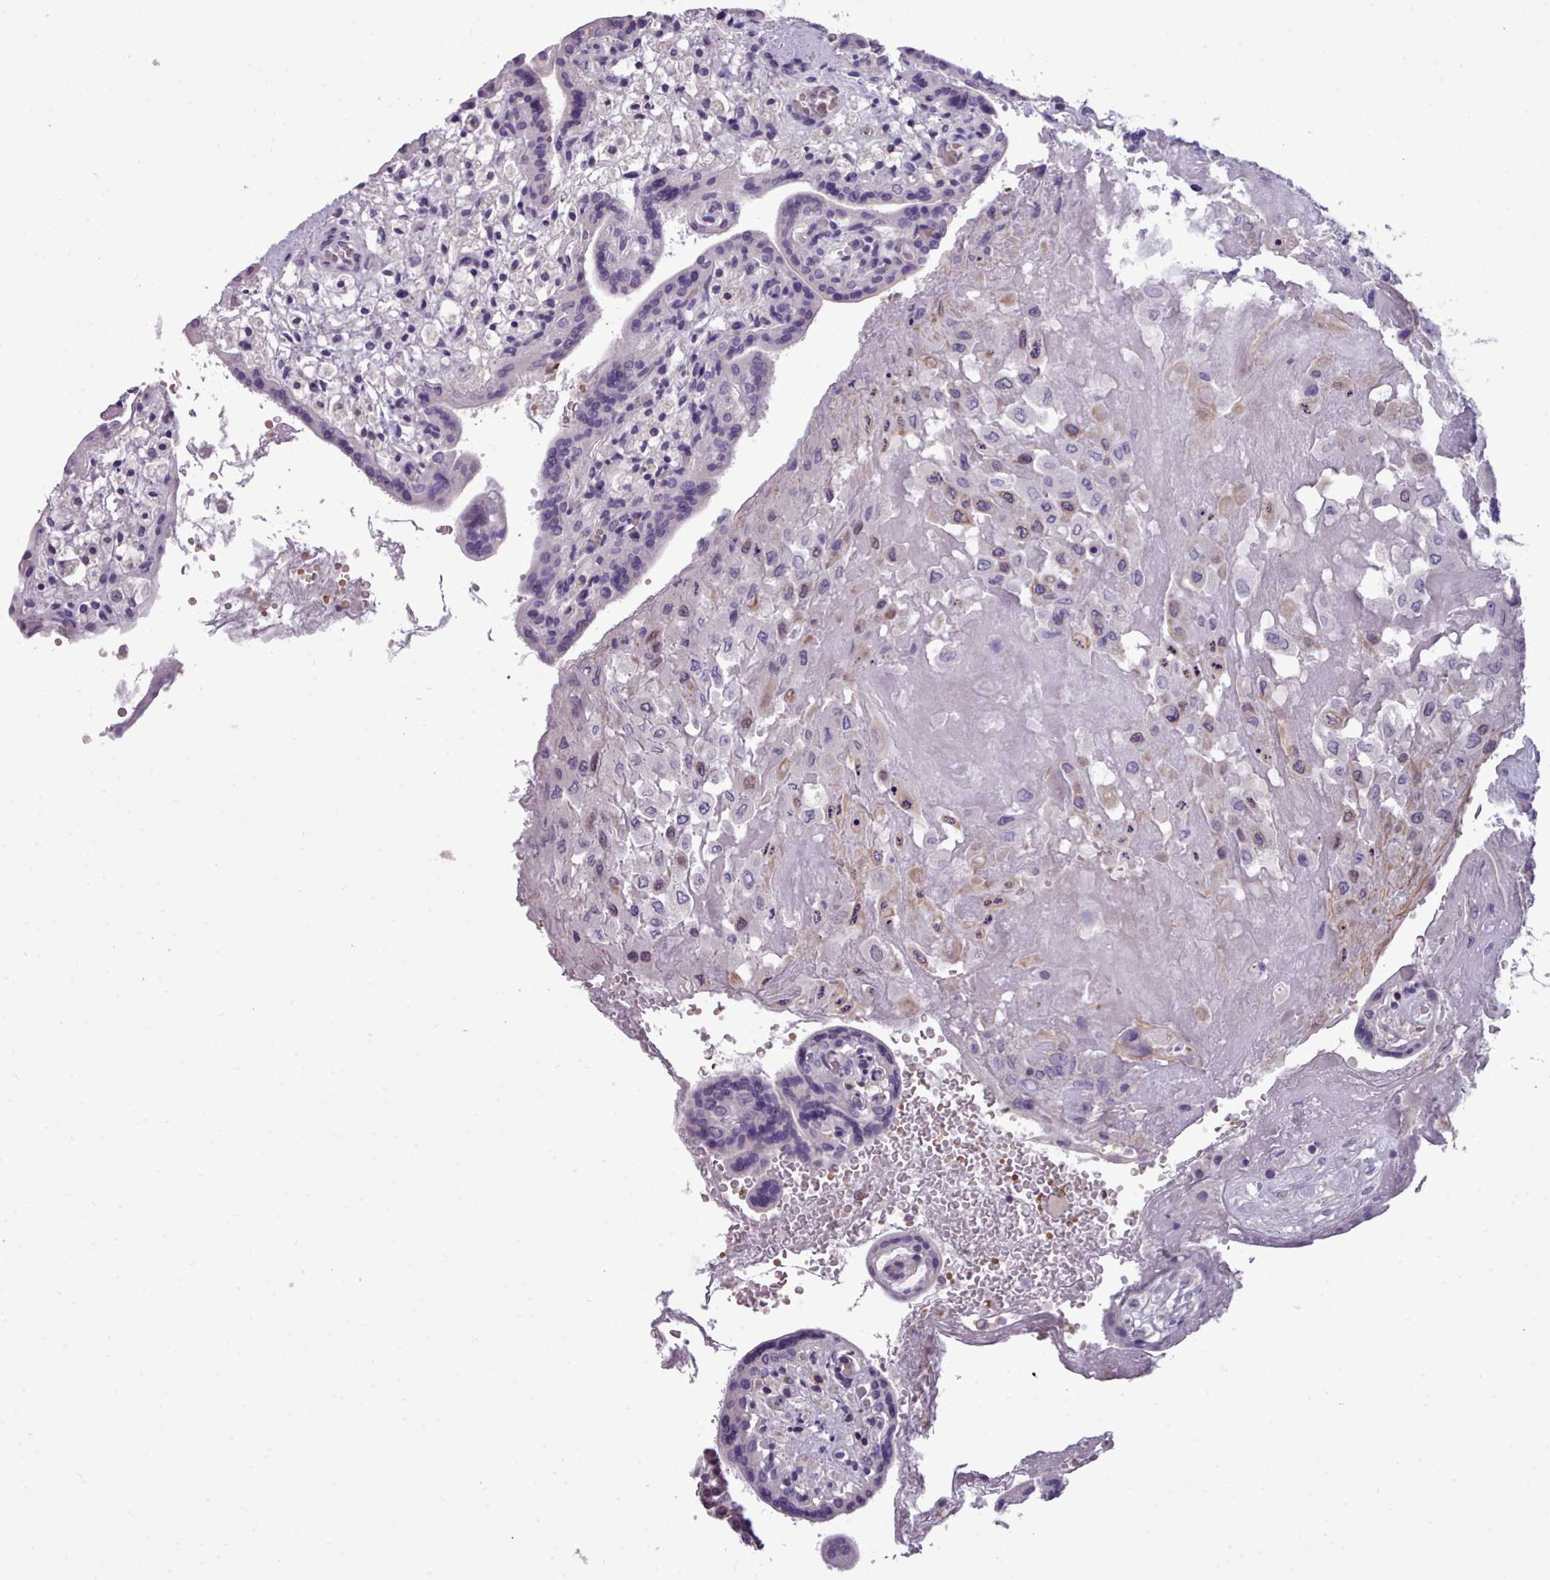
{"staining": {"intensity": "negative", "quantity": "none", "location": "none"}, "tissue": "placenta", "cell_type": "Decidual cells", "image_type": "normal", "snomed": [{"axis": "morphology", "description": "Normal tissue, NOS"}, {"axis": "topography", "description": "Placenta"}], "caption": "This is an IHC micrograph of unremarkable human placenta. There is no positivity in decidual cells.", "gene": "KCTD16", "patient": {"sex": "female", "age": 37}}